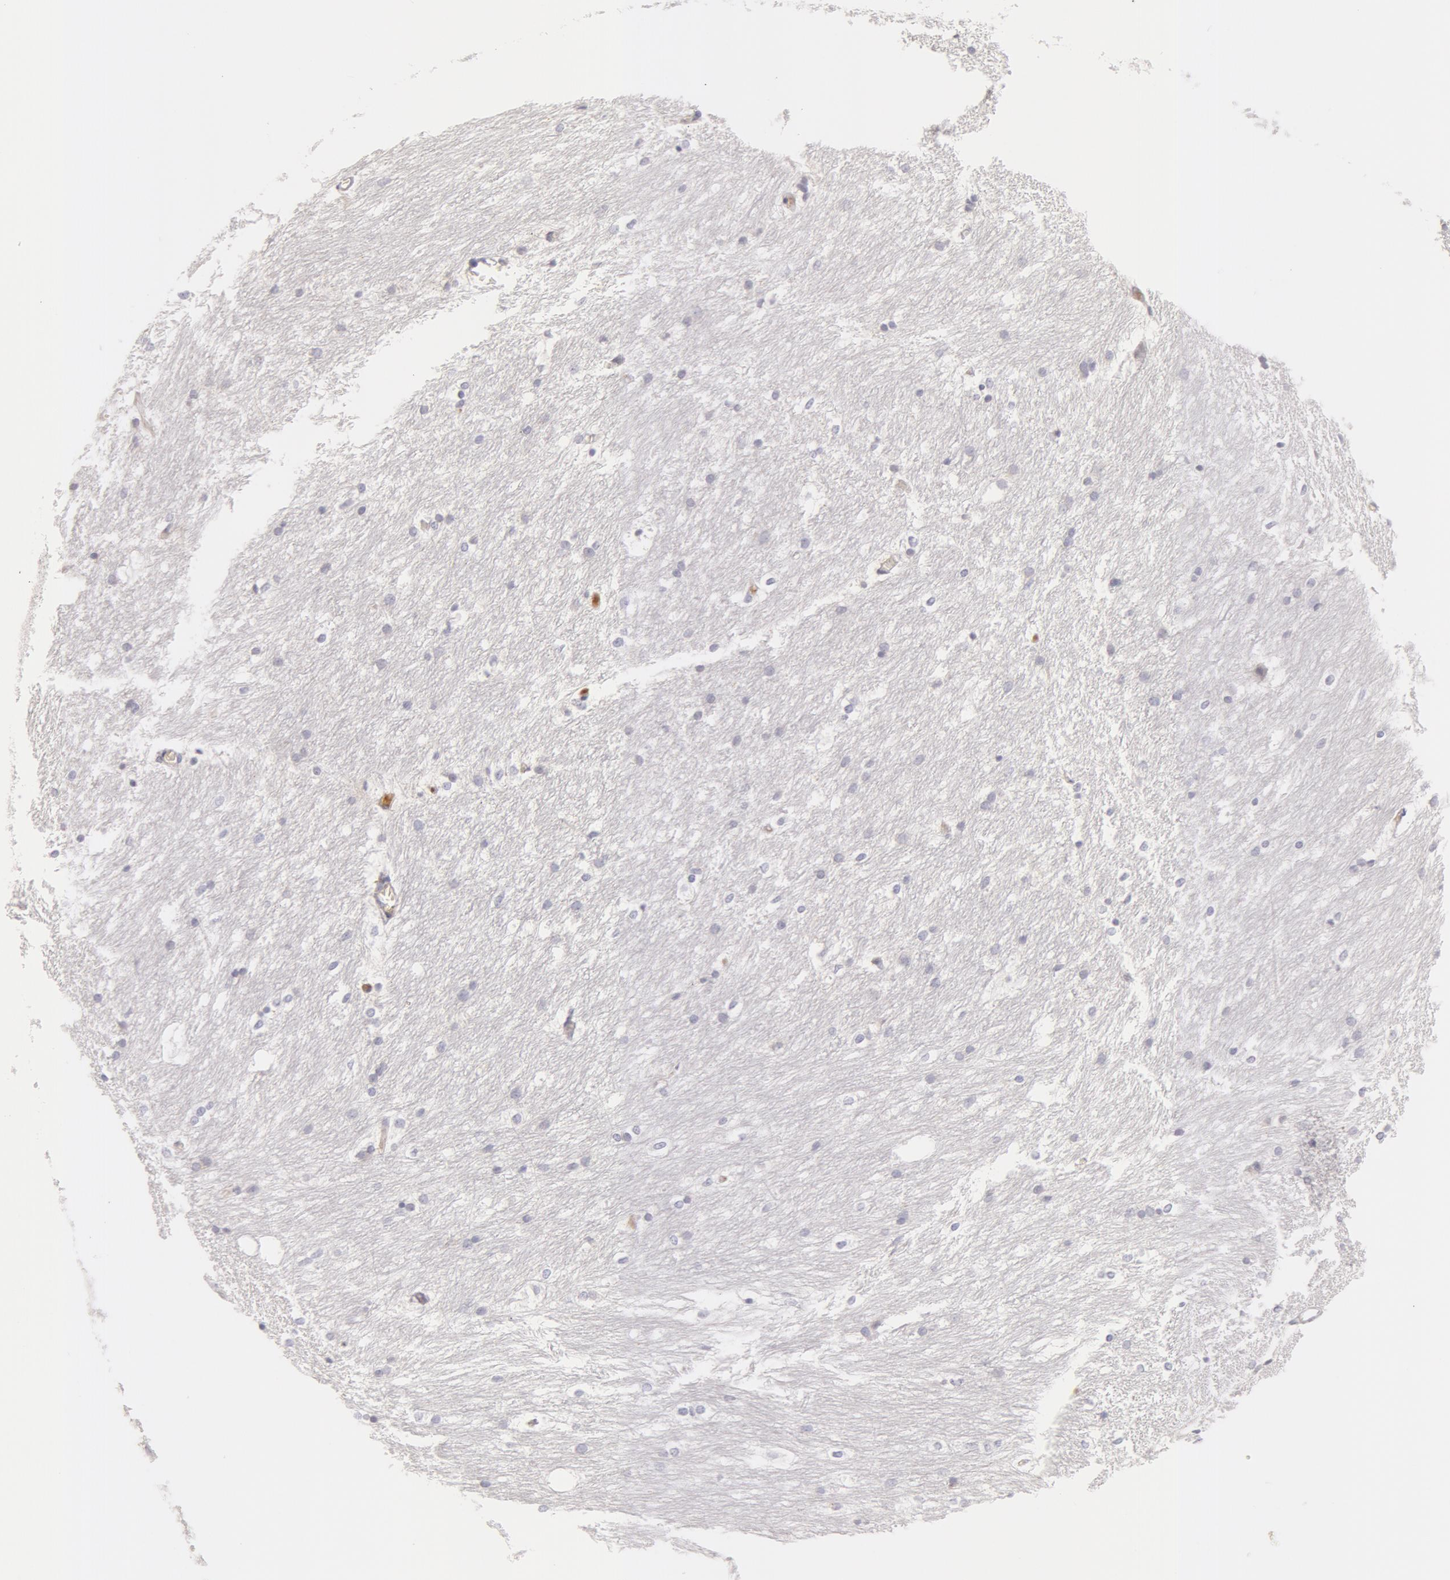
{"staining": {"intensity": "negative", "quantity": "none", "location": "none"}, "tissue": "caudate", "cell_type": "Glial cells", "image_type": "normal", "snomed": [{"axis": "morphology", "description": "Normal tissue, NOS"}, {"axis": "topography", "description": "Lateral ventricle wall"}], "caption": "IHC image of benign caudate: human caudate stained with DAB demonstrates no significant protein expression in glial cells.", "gene": "GC", "patient": {"sex": "female", "age": 19}}